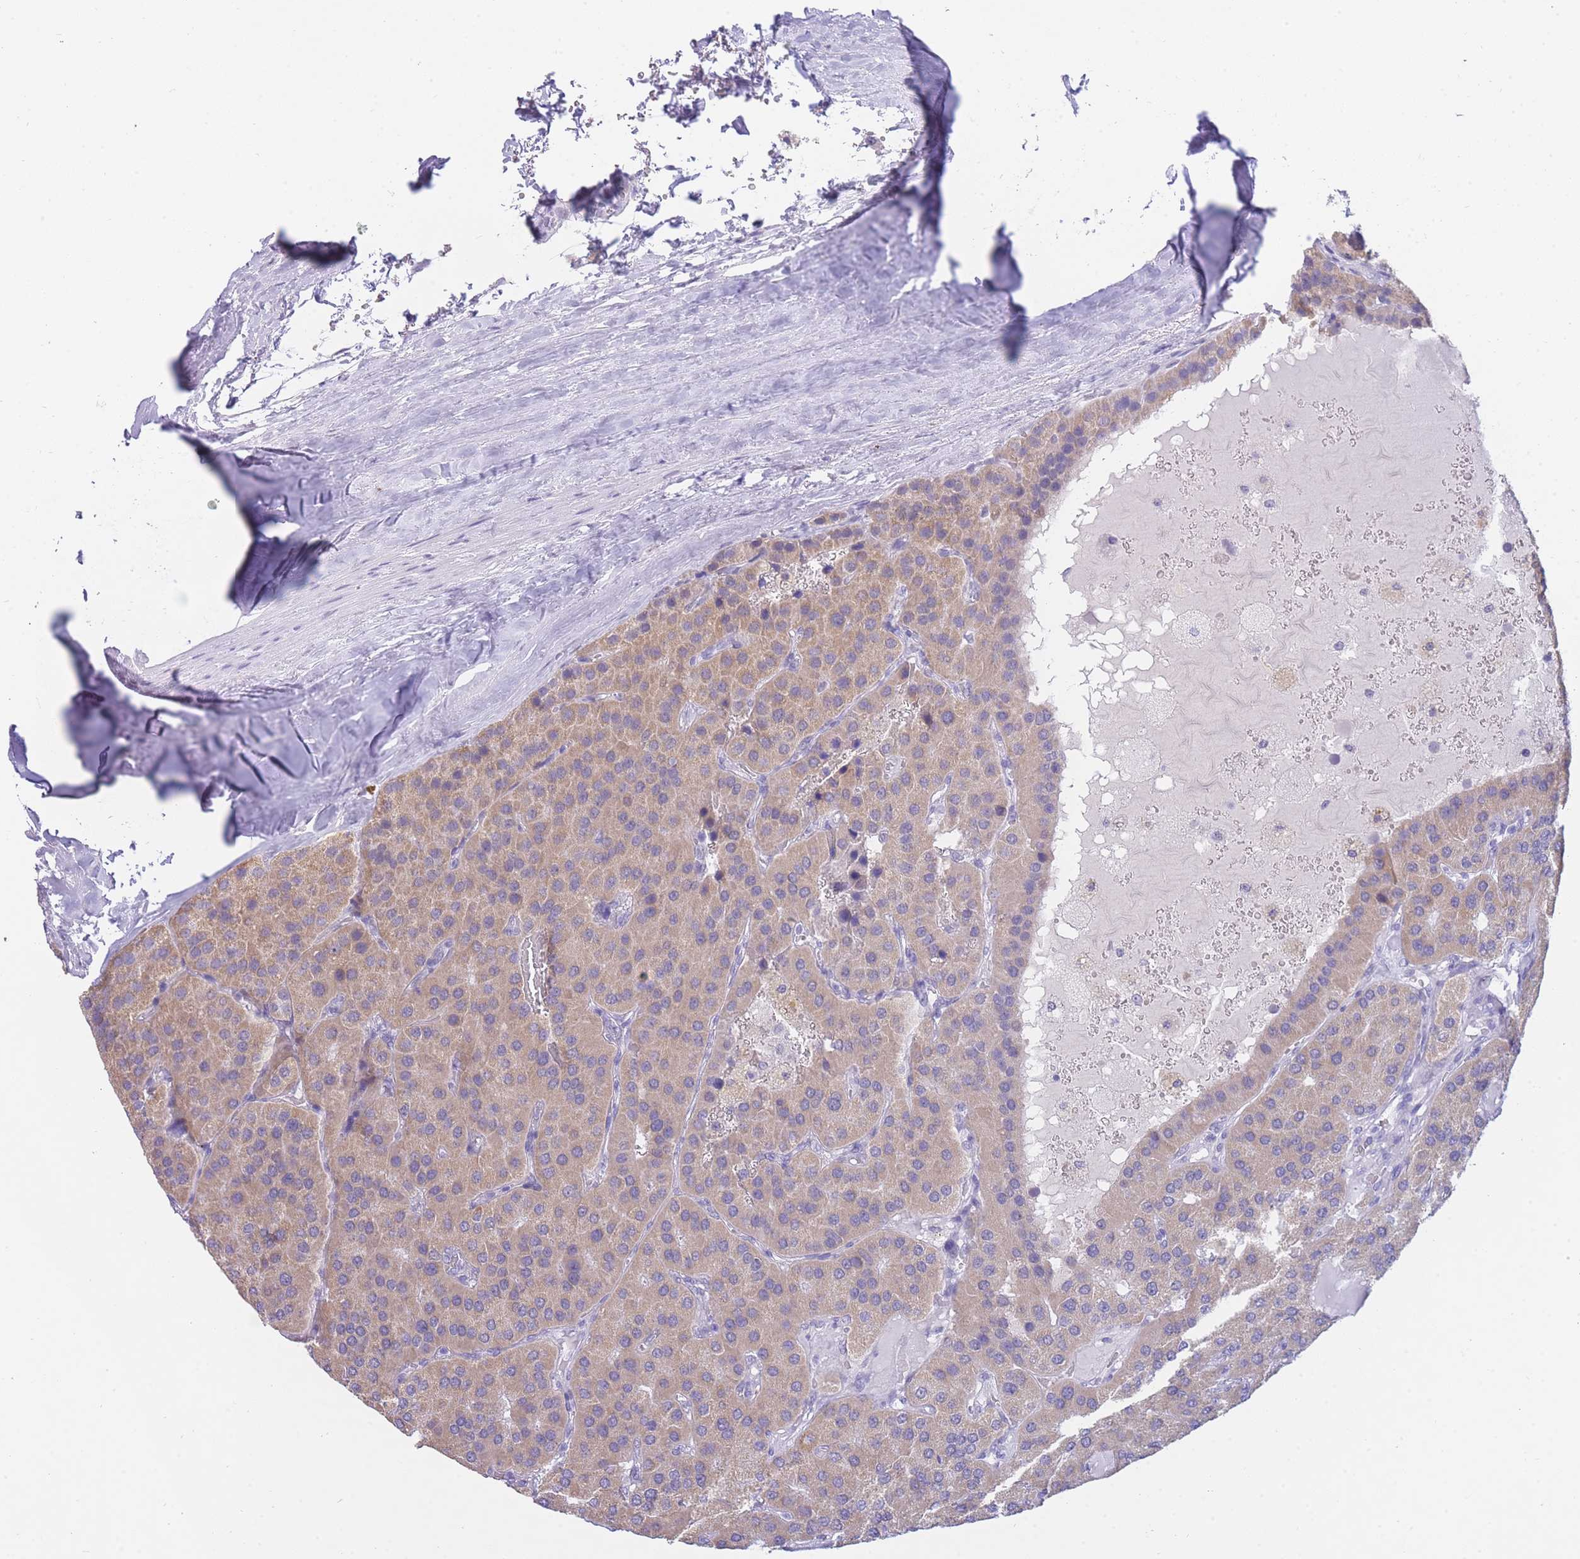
{"staining": {"intensity": "moderate", "quantity": ">75%", "location": "cytoplasmic/membranous"}, "tissue": "parathyroid gland", "cell_type": "Glandular cells", "image_type": "normal", "snomed": [{"axis": "morphology", "description": "Normal tissue, NOS"}, {"axis": "morphology", "description": "Adenoma, NOS"}, {"axis": "topography", "description": "Parathyroid gland"}], "caption": "Benign parathyroid gland was stained to show a protein in brown. There is medium levels of moderate cytoplasmic/membranous expression in about >75% of glandular cells.", "gene": "FRAT2", "patient": {"sex": "female", "age": 86}}